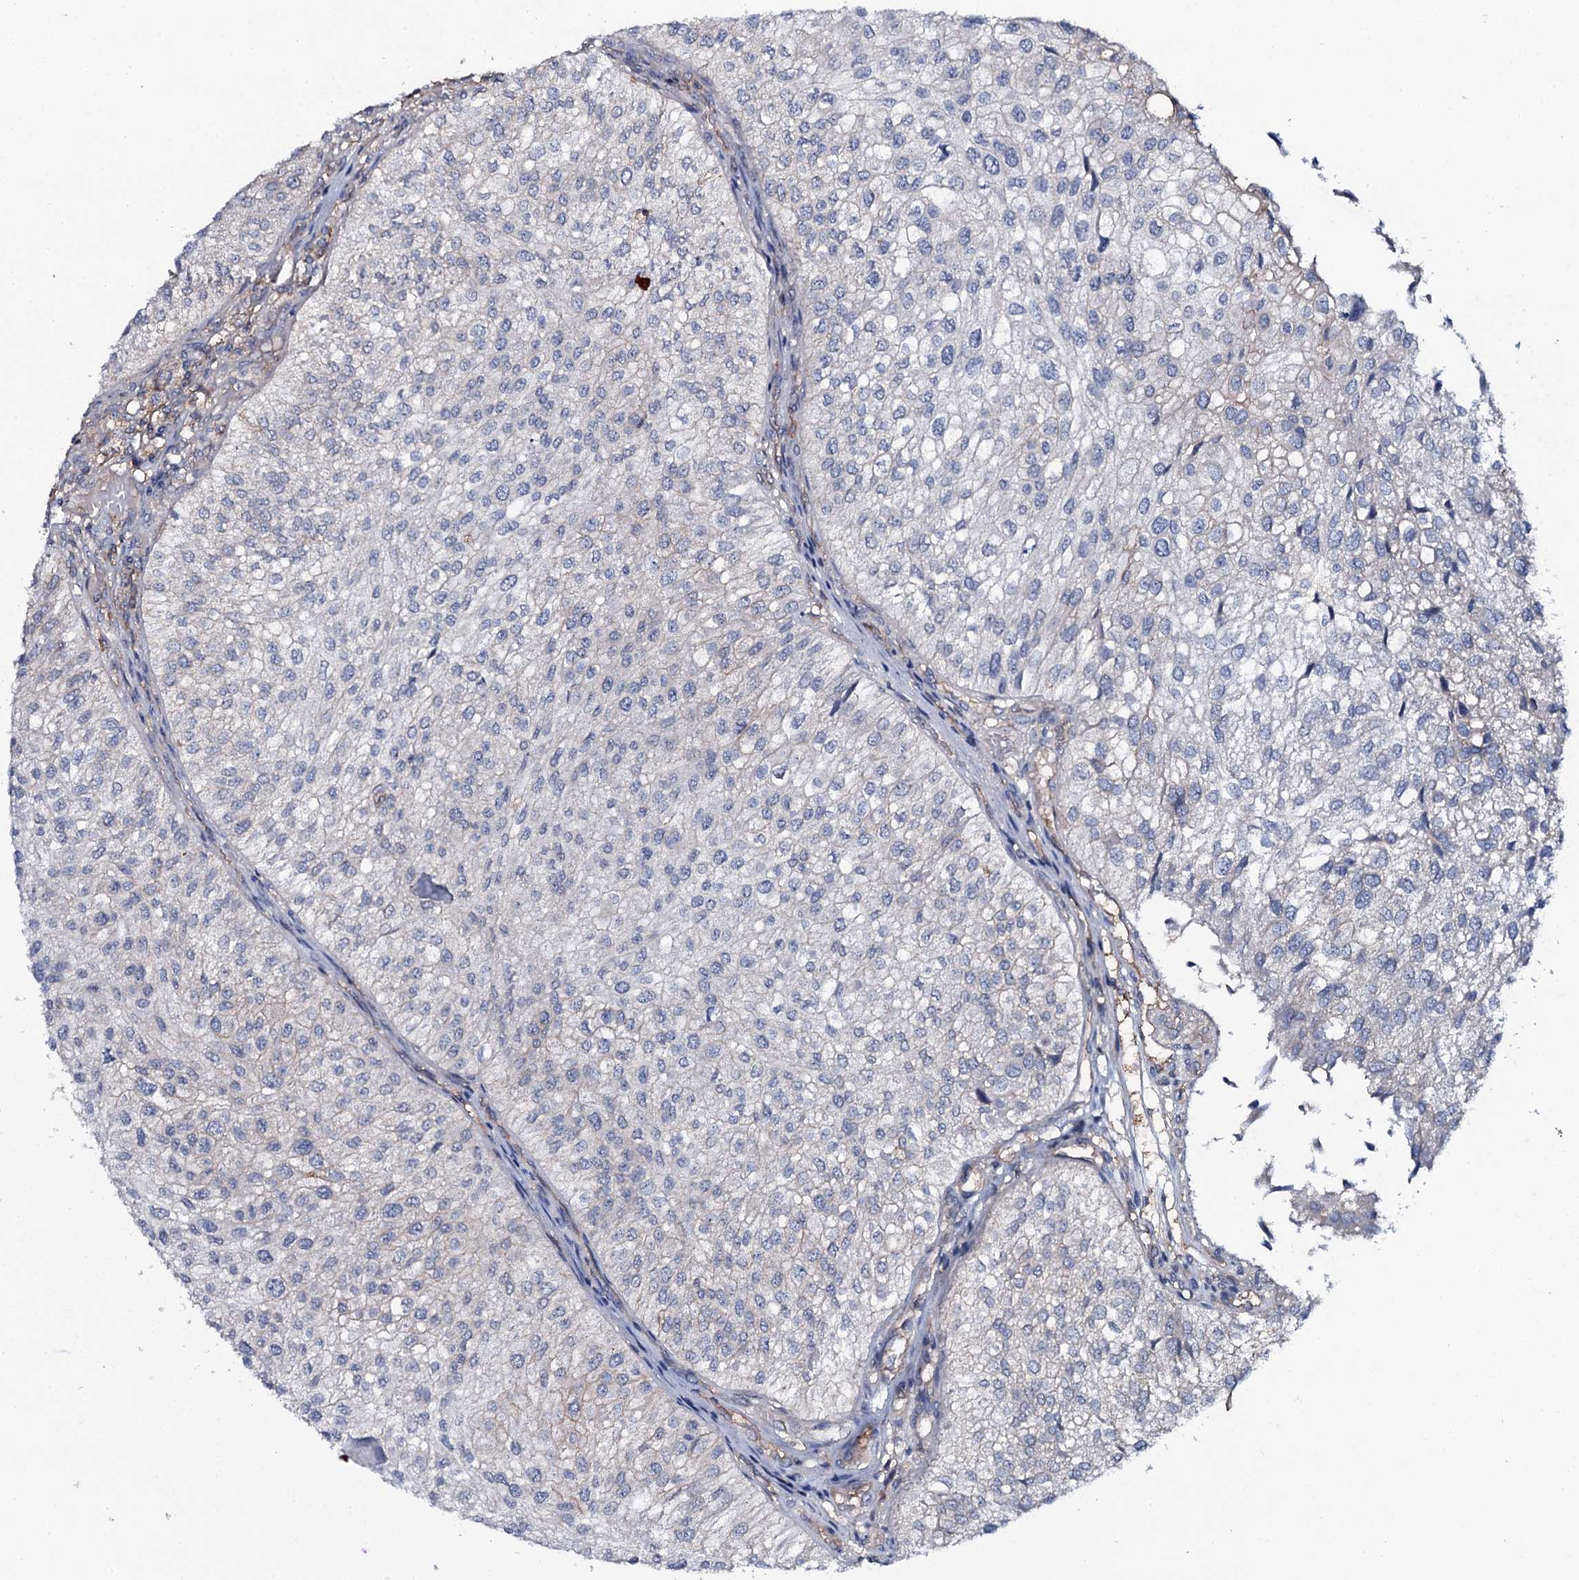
{"staining": {"intensity": "negative", "quantity": "none", "location": "none"}, "tissue": "urothelial cancer", "cell_type": "Tumor cells", "image_type": "cancer", "snomed": [{"axis": "morphology", "description": "Urothelial carcinoma, Low grade"}, {"axis": "topography", "description": "Urinary bladder"}], "caption": "Tumor cells are negative for protein expression in human urothelial cancer.", "gene": "SNAP23", "patient": {"sex": "female", "age": 89}}